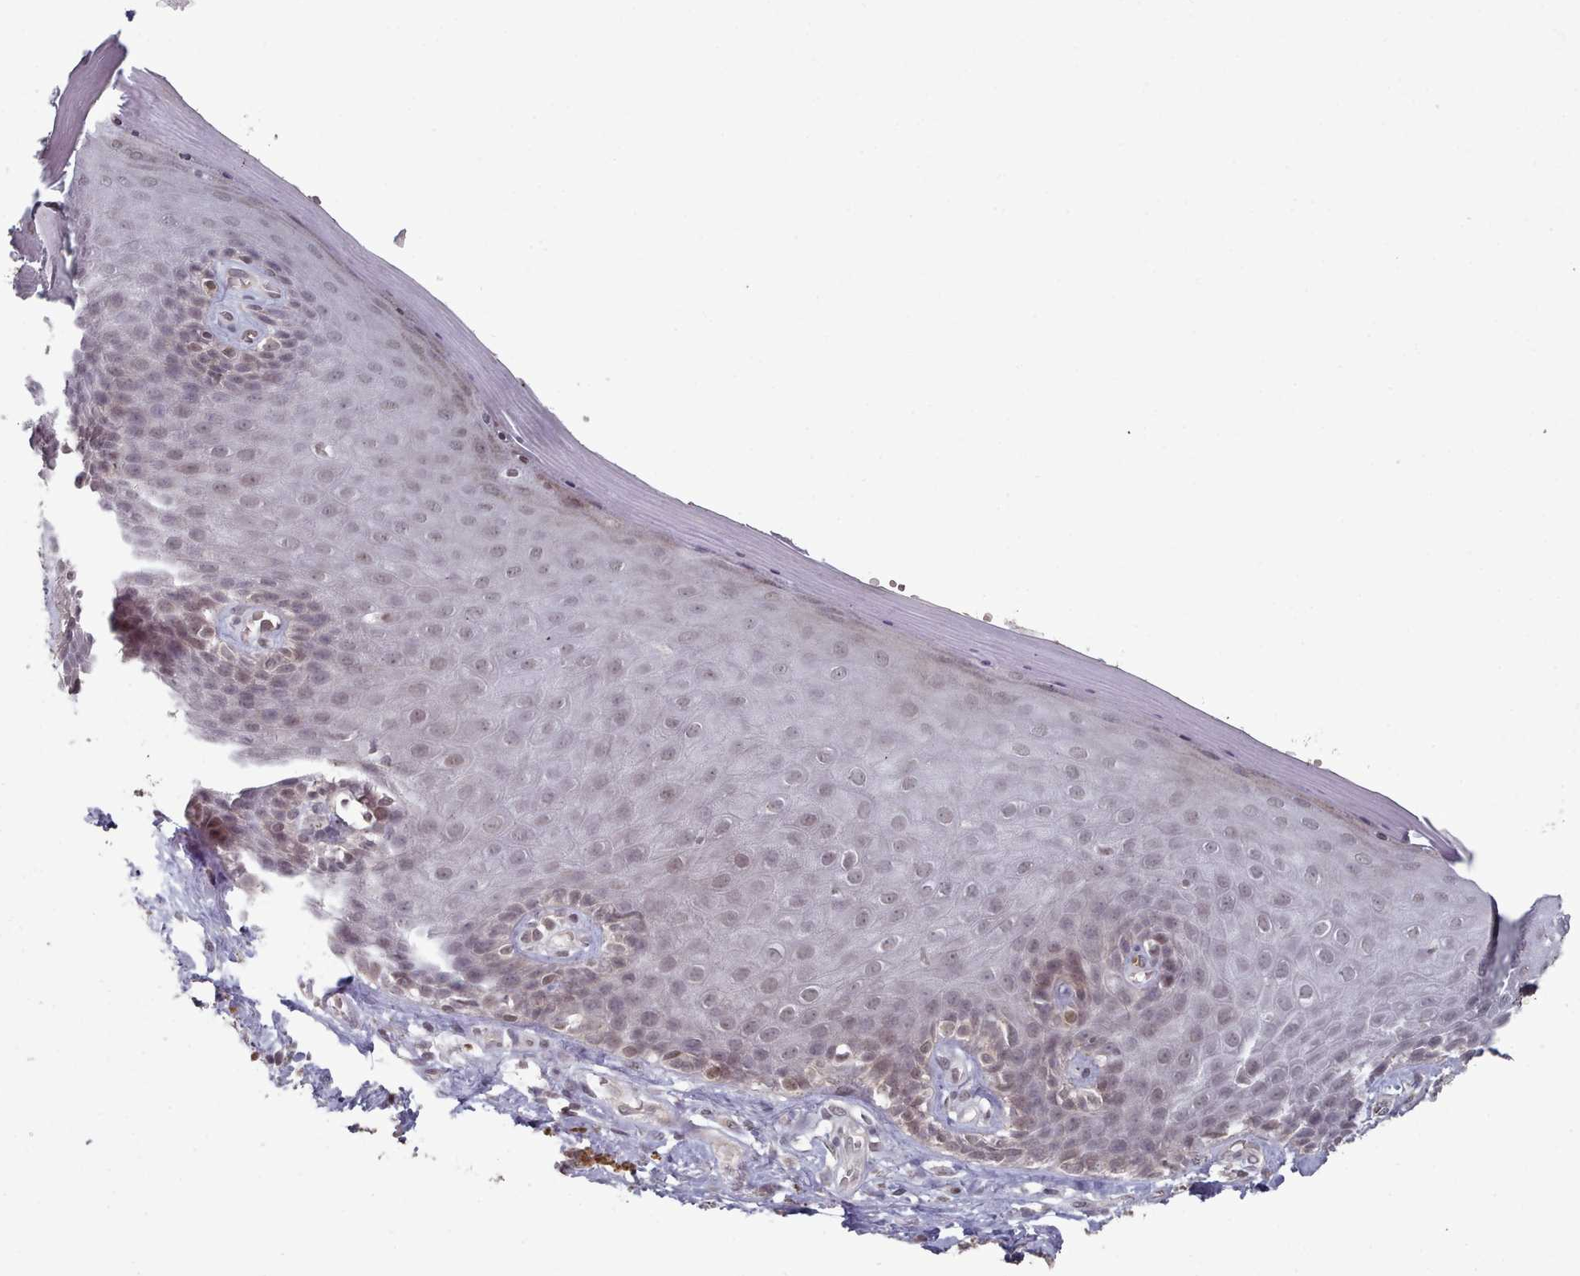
{"staining": {"intensity": "weak", "quantity": "<25%", "location": "nuclear"}, "tissue": "skin", "cell_type": "Epidermal cells", "image_type": "normal", "snomed": [{"axis": "morphology", "description": "Normal tissue, NOS"}, {"axis": "topography", "description": "Anal"}, {"axis": "topography", "description": "Peripheral nerve tissue"}], "caption": "Epidermal cells show no significant protein expression in unremarkable skin. The staining is performed using DAB (3,3'-diaminobenzidine) brown chromogen with nuclei counter-stained in using hematoxylin.", "gene": "HYAL3", "patient": {"sex": "male", "age": 53}}